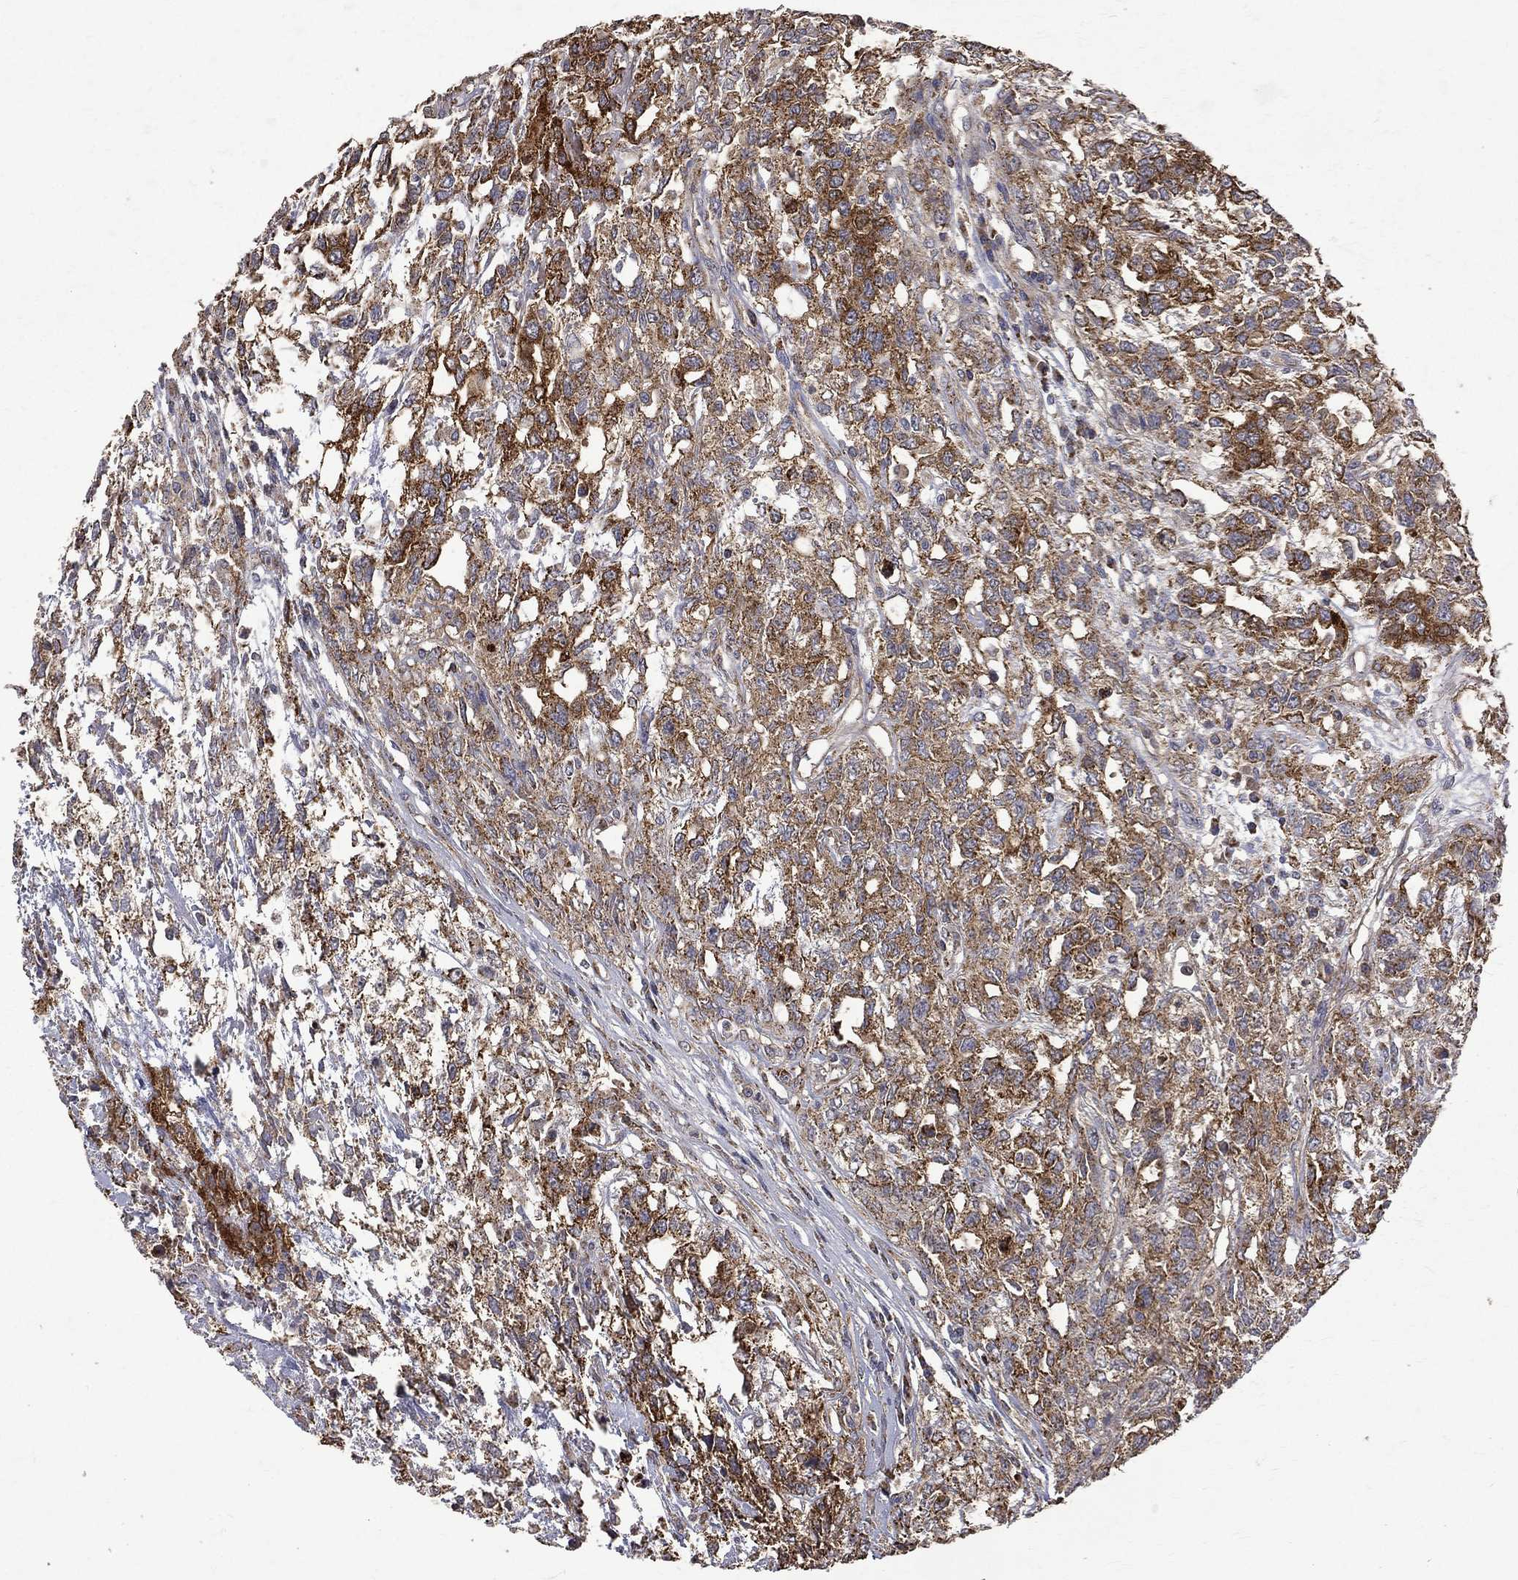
{"staining": {"intensity": "strong", "quantity": ">75%", "location": "cytoplasmic/membranous"}, "tissue": "testis cancer", "cell_type": "Tumor cells", "image_type": "cancer", "snomed": [{"axis": "morphology", "description": "Seminoma, NOS"}, {"axis": "topography", "description": "Testis"}], "caption": "Protein expression analysis of human testis seminoma reveals strong cytoplasmic/membranous expression in approximately >75% of tumor cells.", "gene": "RPGR", "patient": {"sex": "male", "age": 52}}